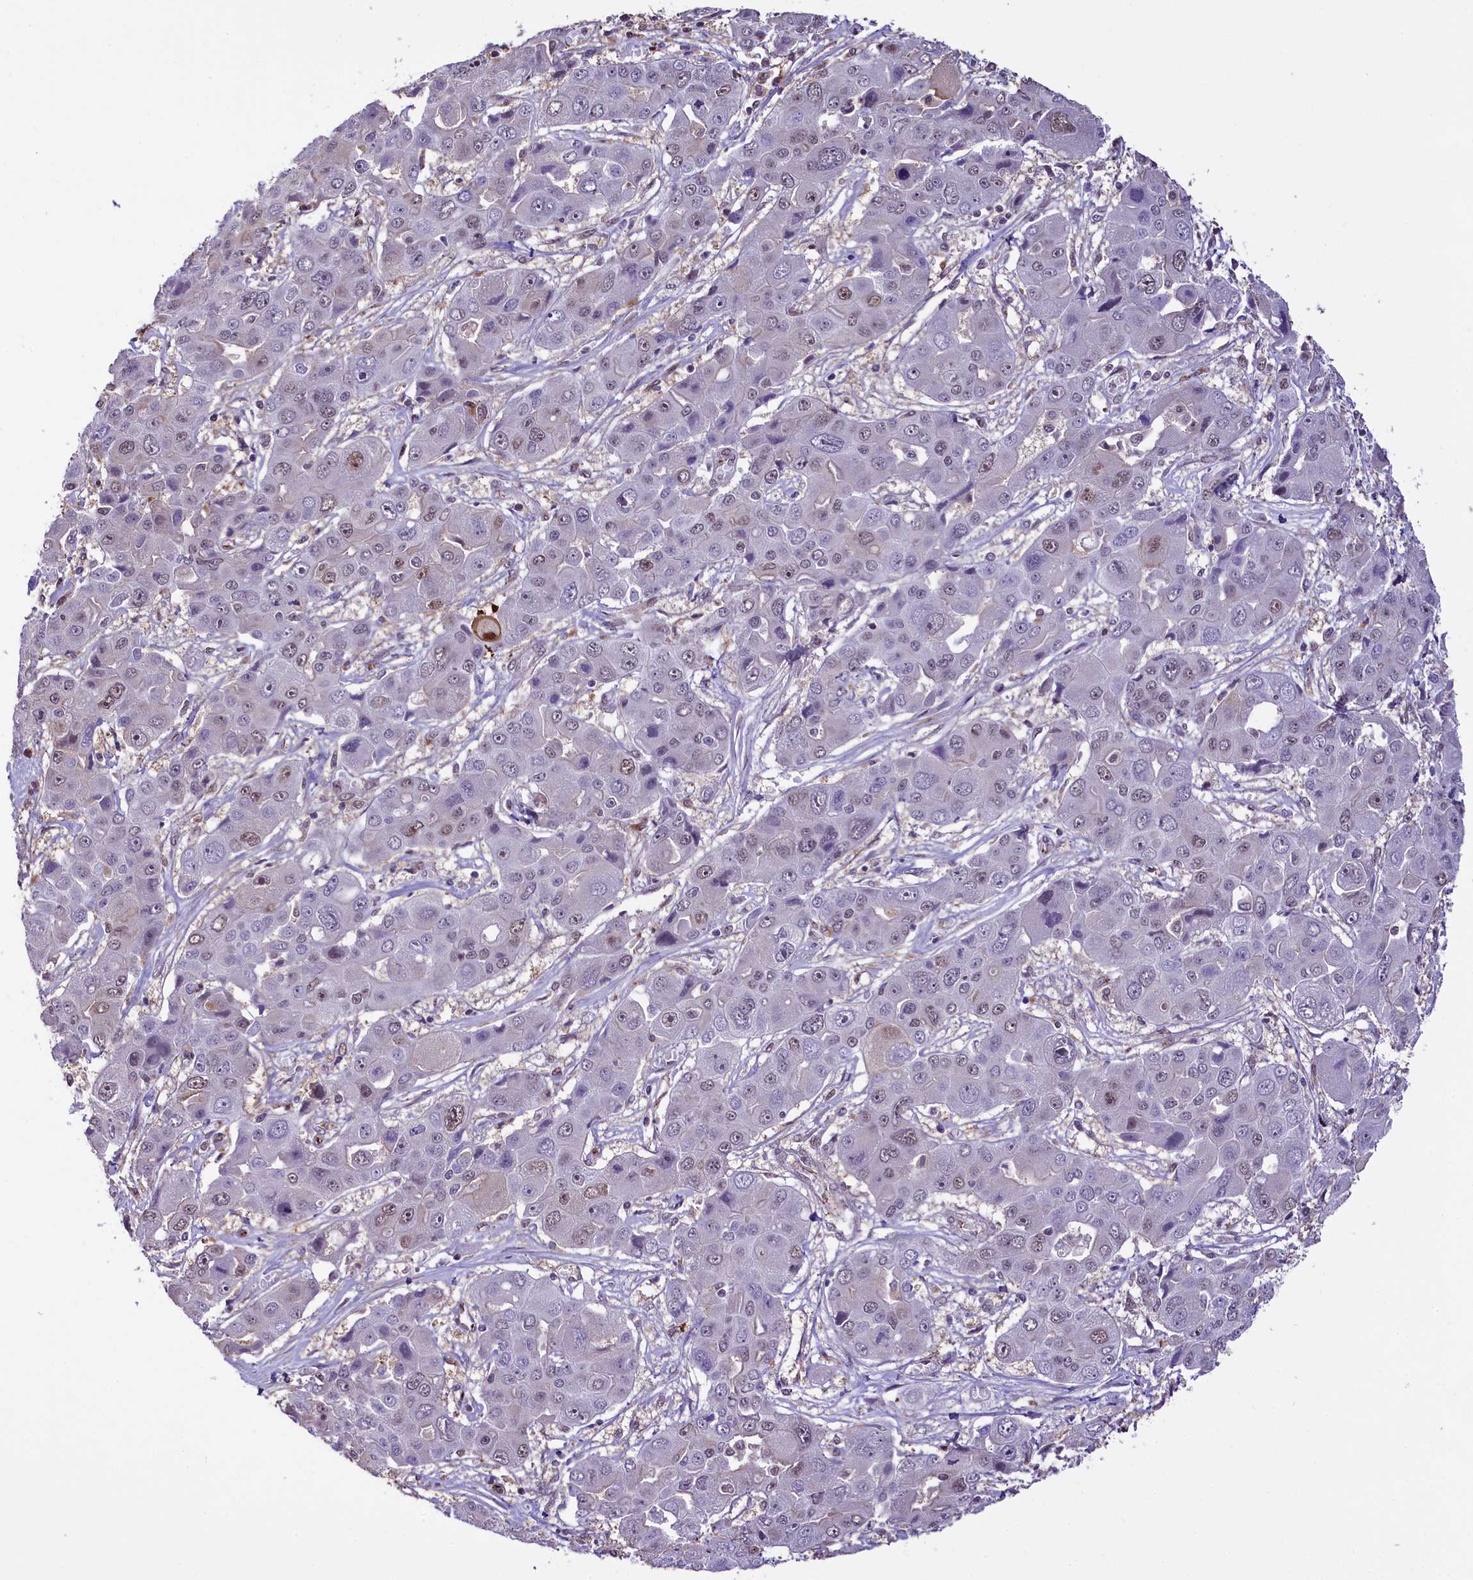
{"staining": {"intensity": "moderate", "quantity": "<25%", "location": "nuclear"}, "tissue": "liver cancer", "cell_type": "Tumor cells", "image_type": "cancer", "snomed": [{"axis": "morphology", "description": "Cholangiocarcinoma"}, {"axis": "topography", "description": "Liver"}], "caption": "The image shows staining of liver cancer (cholangiocarcinoma), revealing moderate nuclear protein expression (brown color) within tumor cells.", "gene": "MRPL54", "patient": {"sex": "male", "age": 67}}